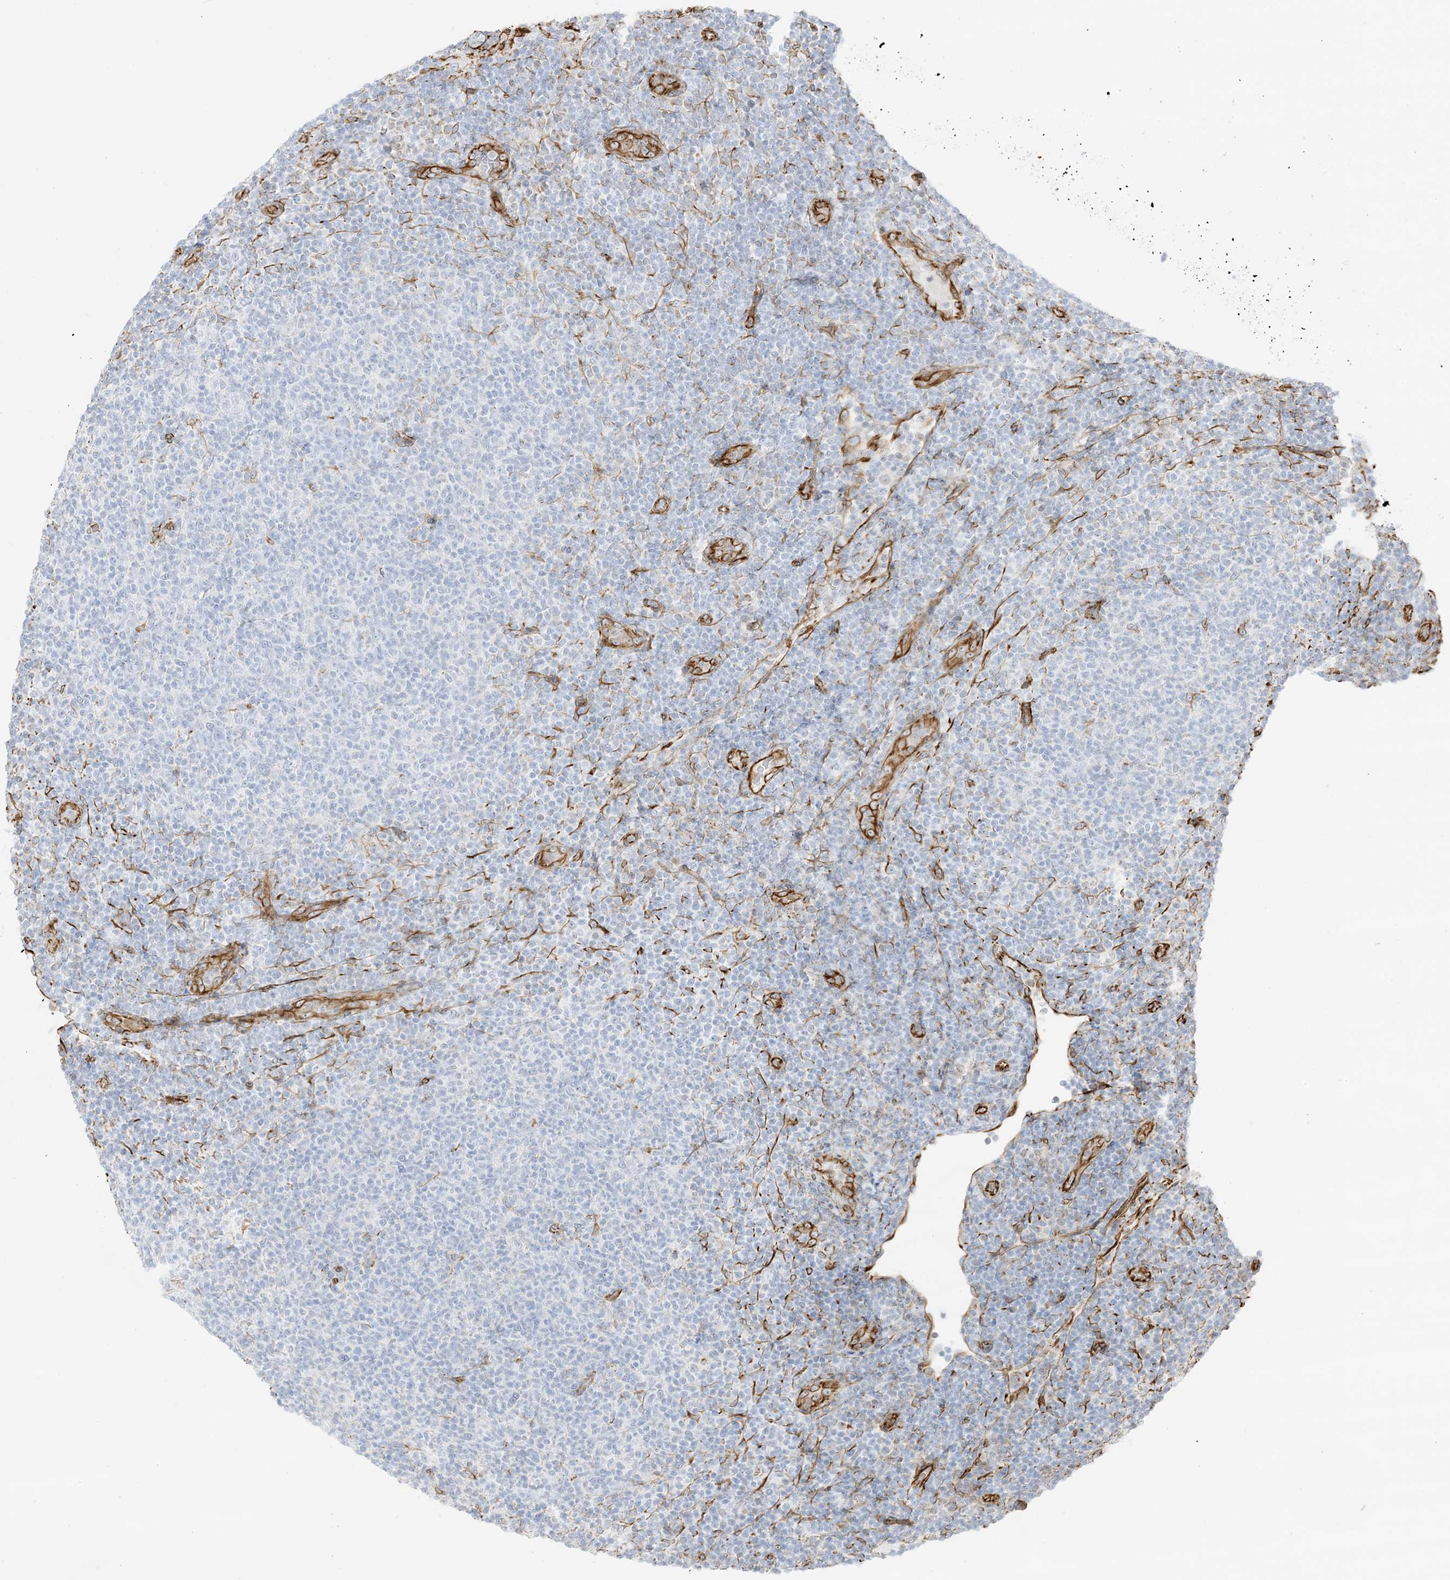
{"staining": {"intensity": "negative", "quantity": "none", "location": "none"}, "tissue": "lymphoma", "cell_type": "Tumor cells", "image_type": "cancer", "snomed": [{"axis": "morphology", "description": "Malignant lymphoma, non-Hodgkin's type, Low grade"}, {"axis": "topography", "description": "Lymph node"}], "caption": "An image of lymphoma stained for a protein reveals no brown staining in tumor cells.", "gene": "PID1", "patient": {"sex": "male", "age": 66}}